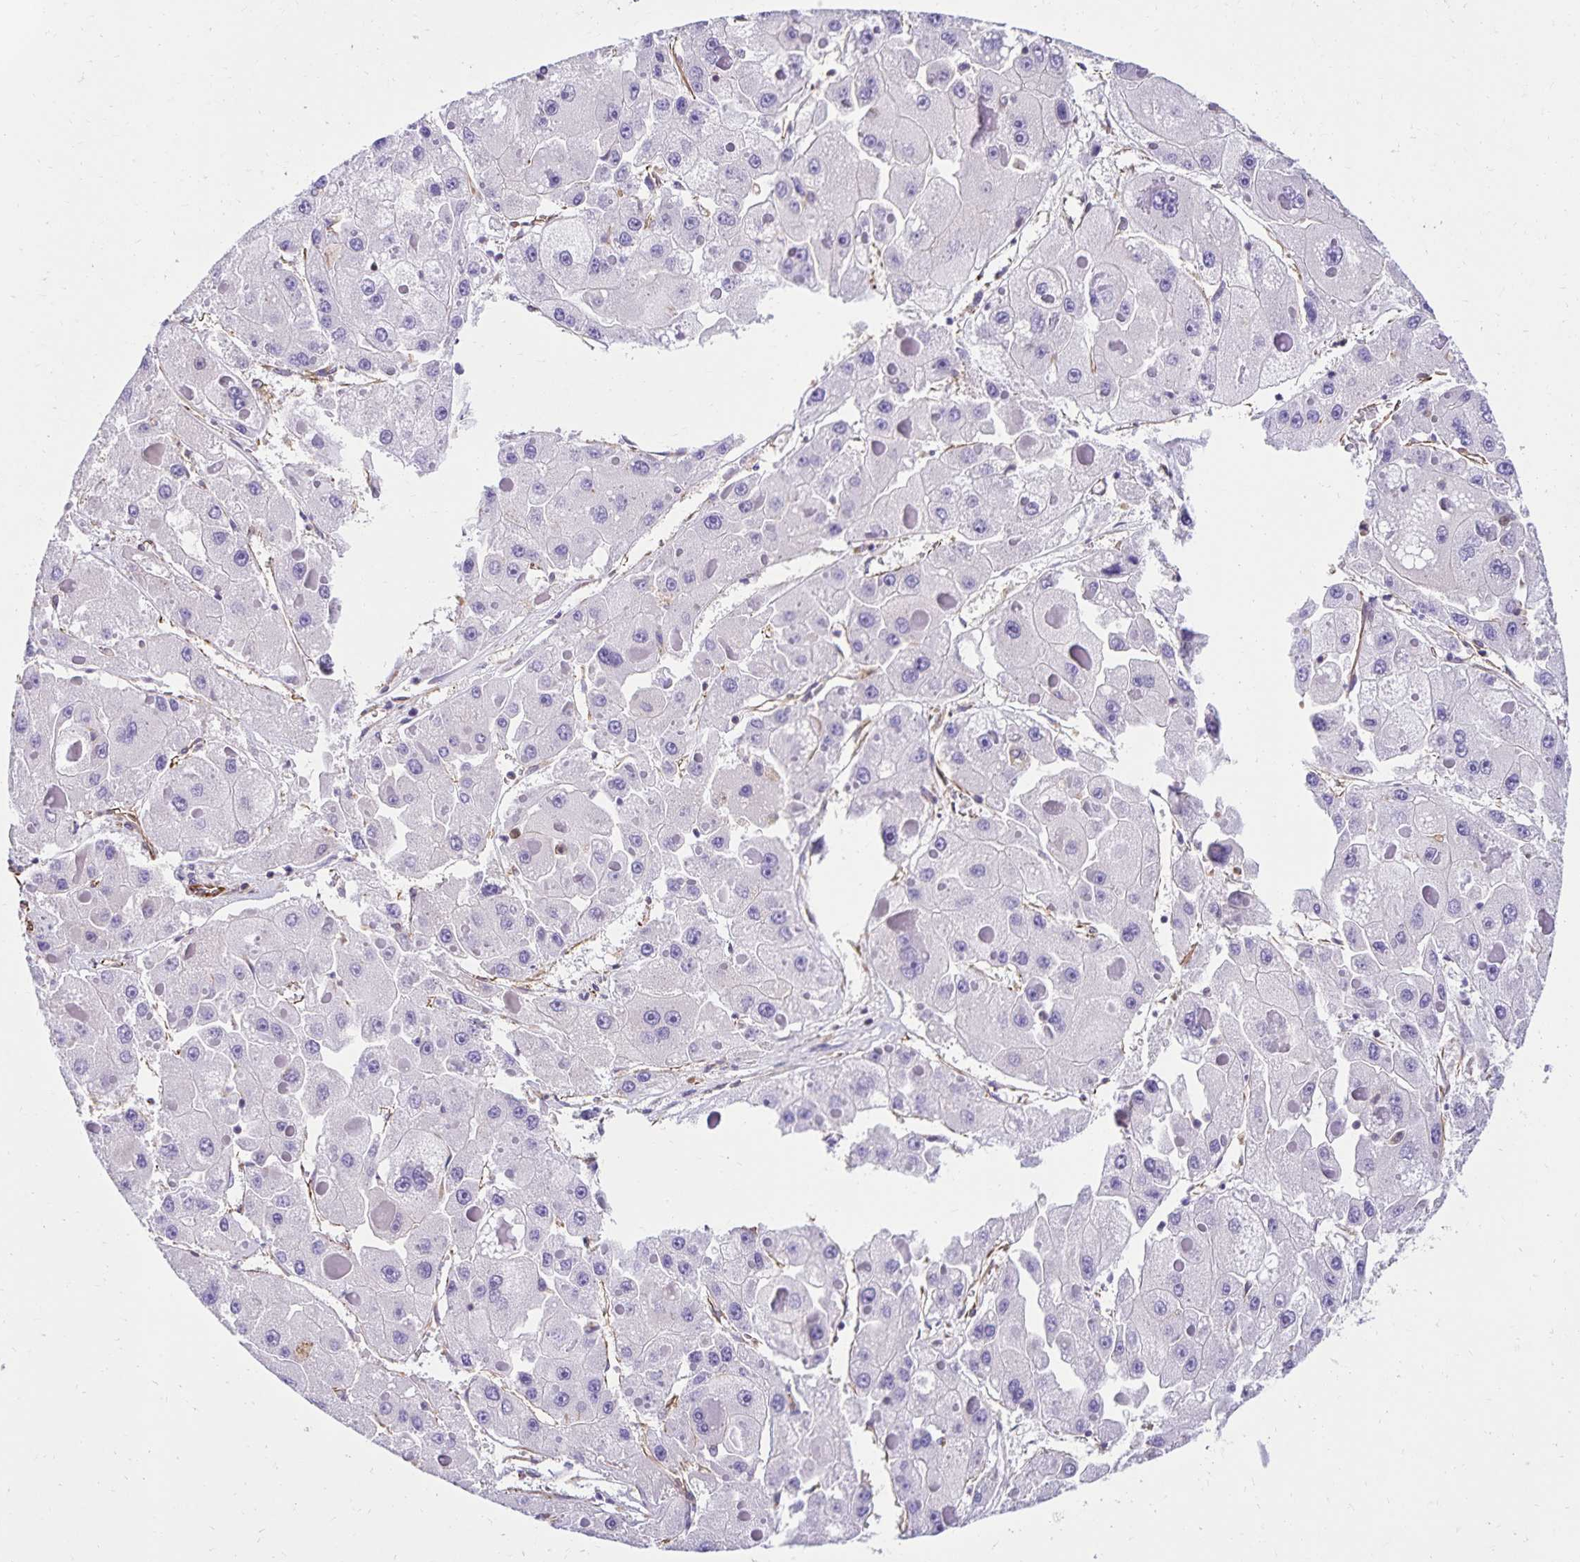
{"staining": {"intensity": "negative", "quantity": "none", "location": "none"}, "tissue": "liver cancer", "cell_type": "Tumor cells", "image_type": "cancer", "snomed": [{"axis": "morphology", "description": "Carcinoma, Hepatocellular, NOS"}, {"axis": "topography", "description": "Liver"}], "caption": "This is a micrograph of immunohistochemistry (IHC) staining of hepatocellular carcinoma (liver), which shows no staining in tumor cells.", "gene": "TRPV6", "patient": {"sex": "female", "age": 73}}